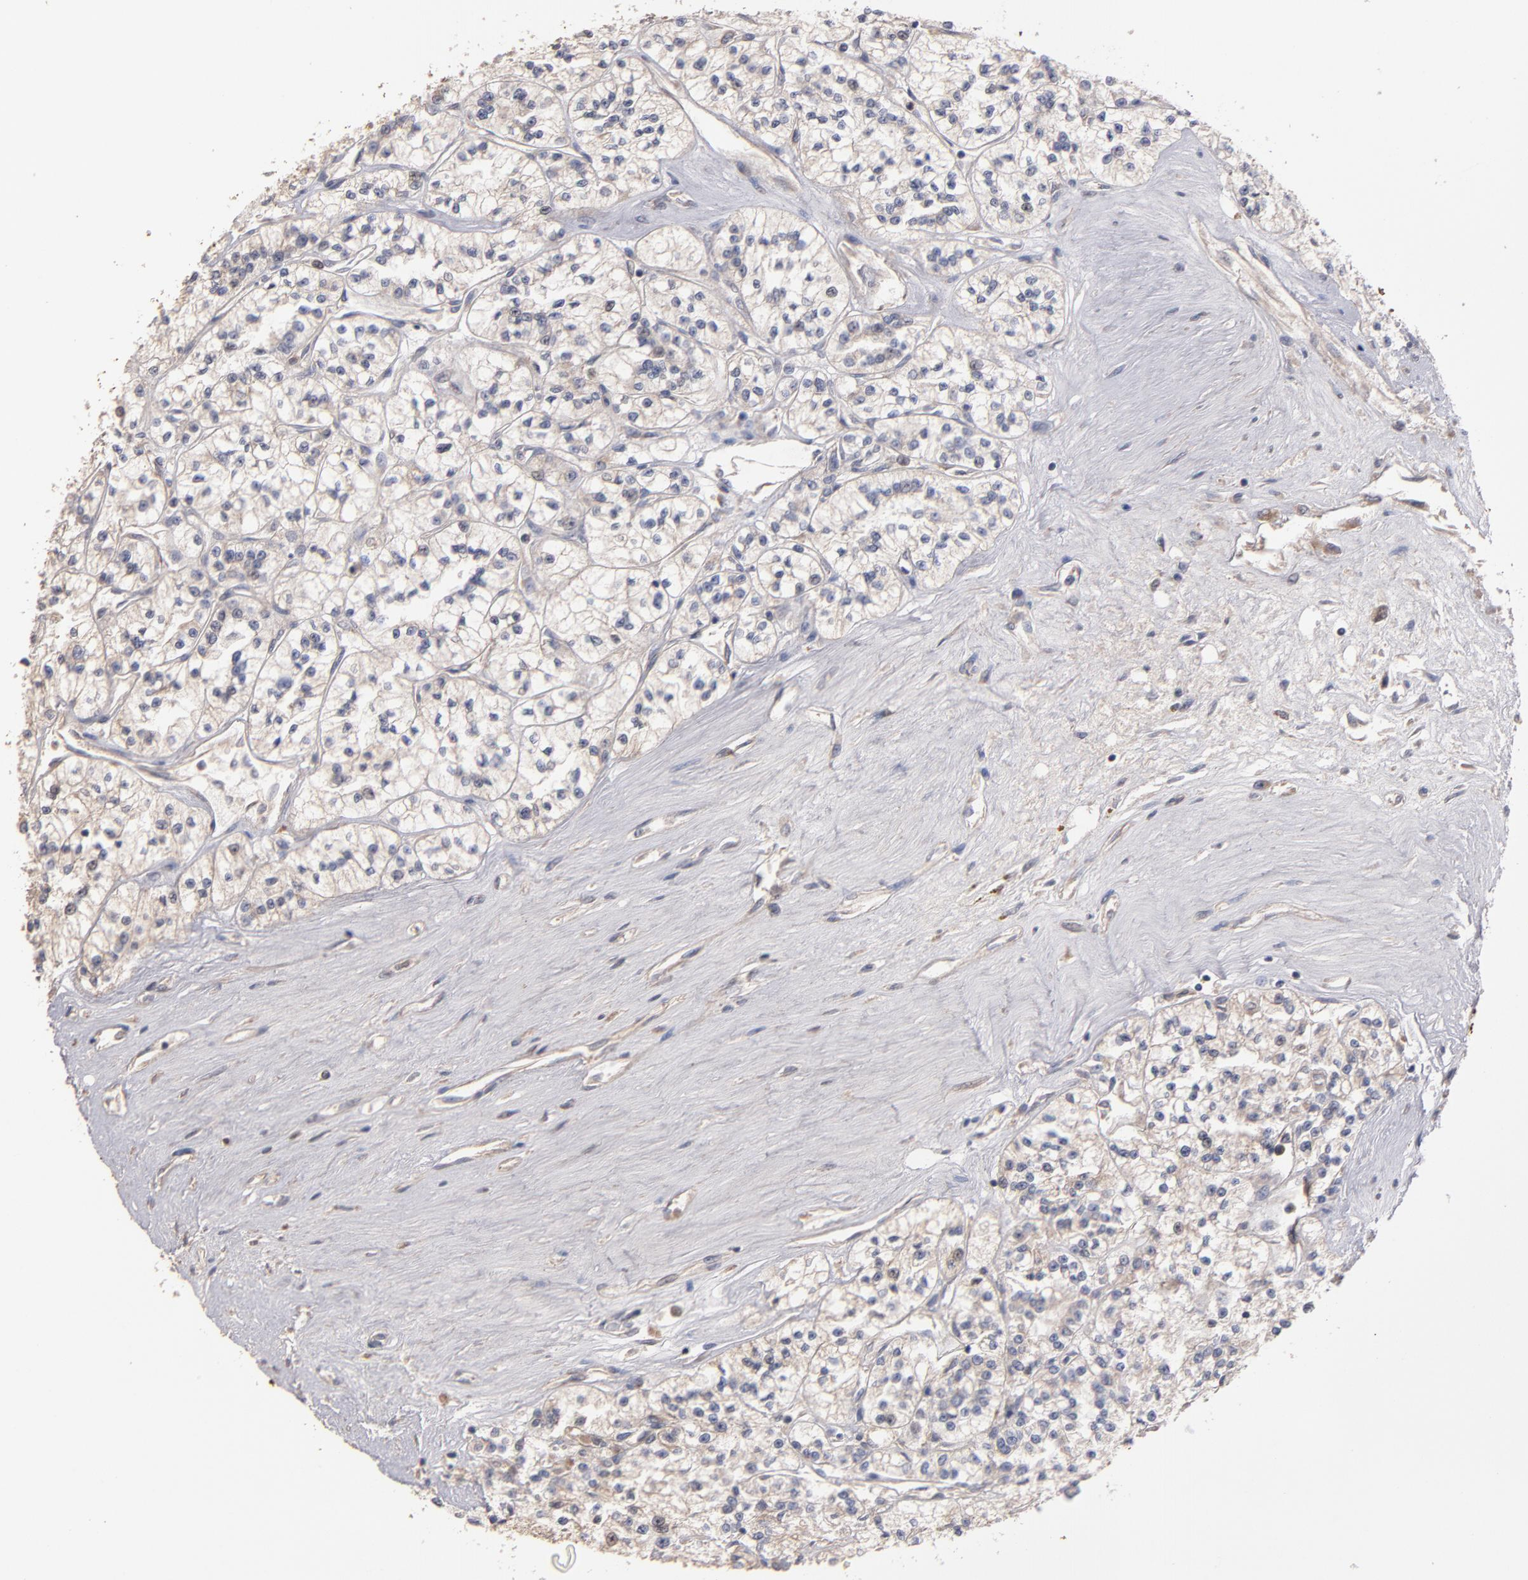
{"staining": {"intensity": "weak", "quantity": "<25%", "location": "cytoplasmic/membranous"}, "tissue": "renal cancer", "cell_type": "Tumor cells", "image_type": "cancer", "snomed": [{"axis": "morphology", "description": "Adenocarcinoma, NOS"}, {"axis": "topography", "description": "Kidney"}], "caption": "Micrograph shows no significant protein staining in tumor cells of renal cancer (adenocarcinoma).", "gene": "DACT1", "patient": {"sex": "female", "age": 76}}